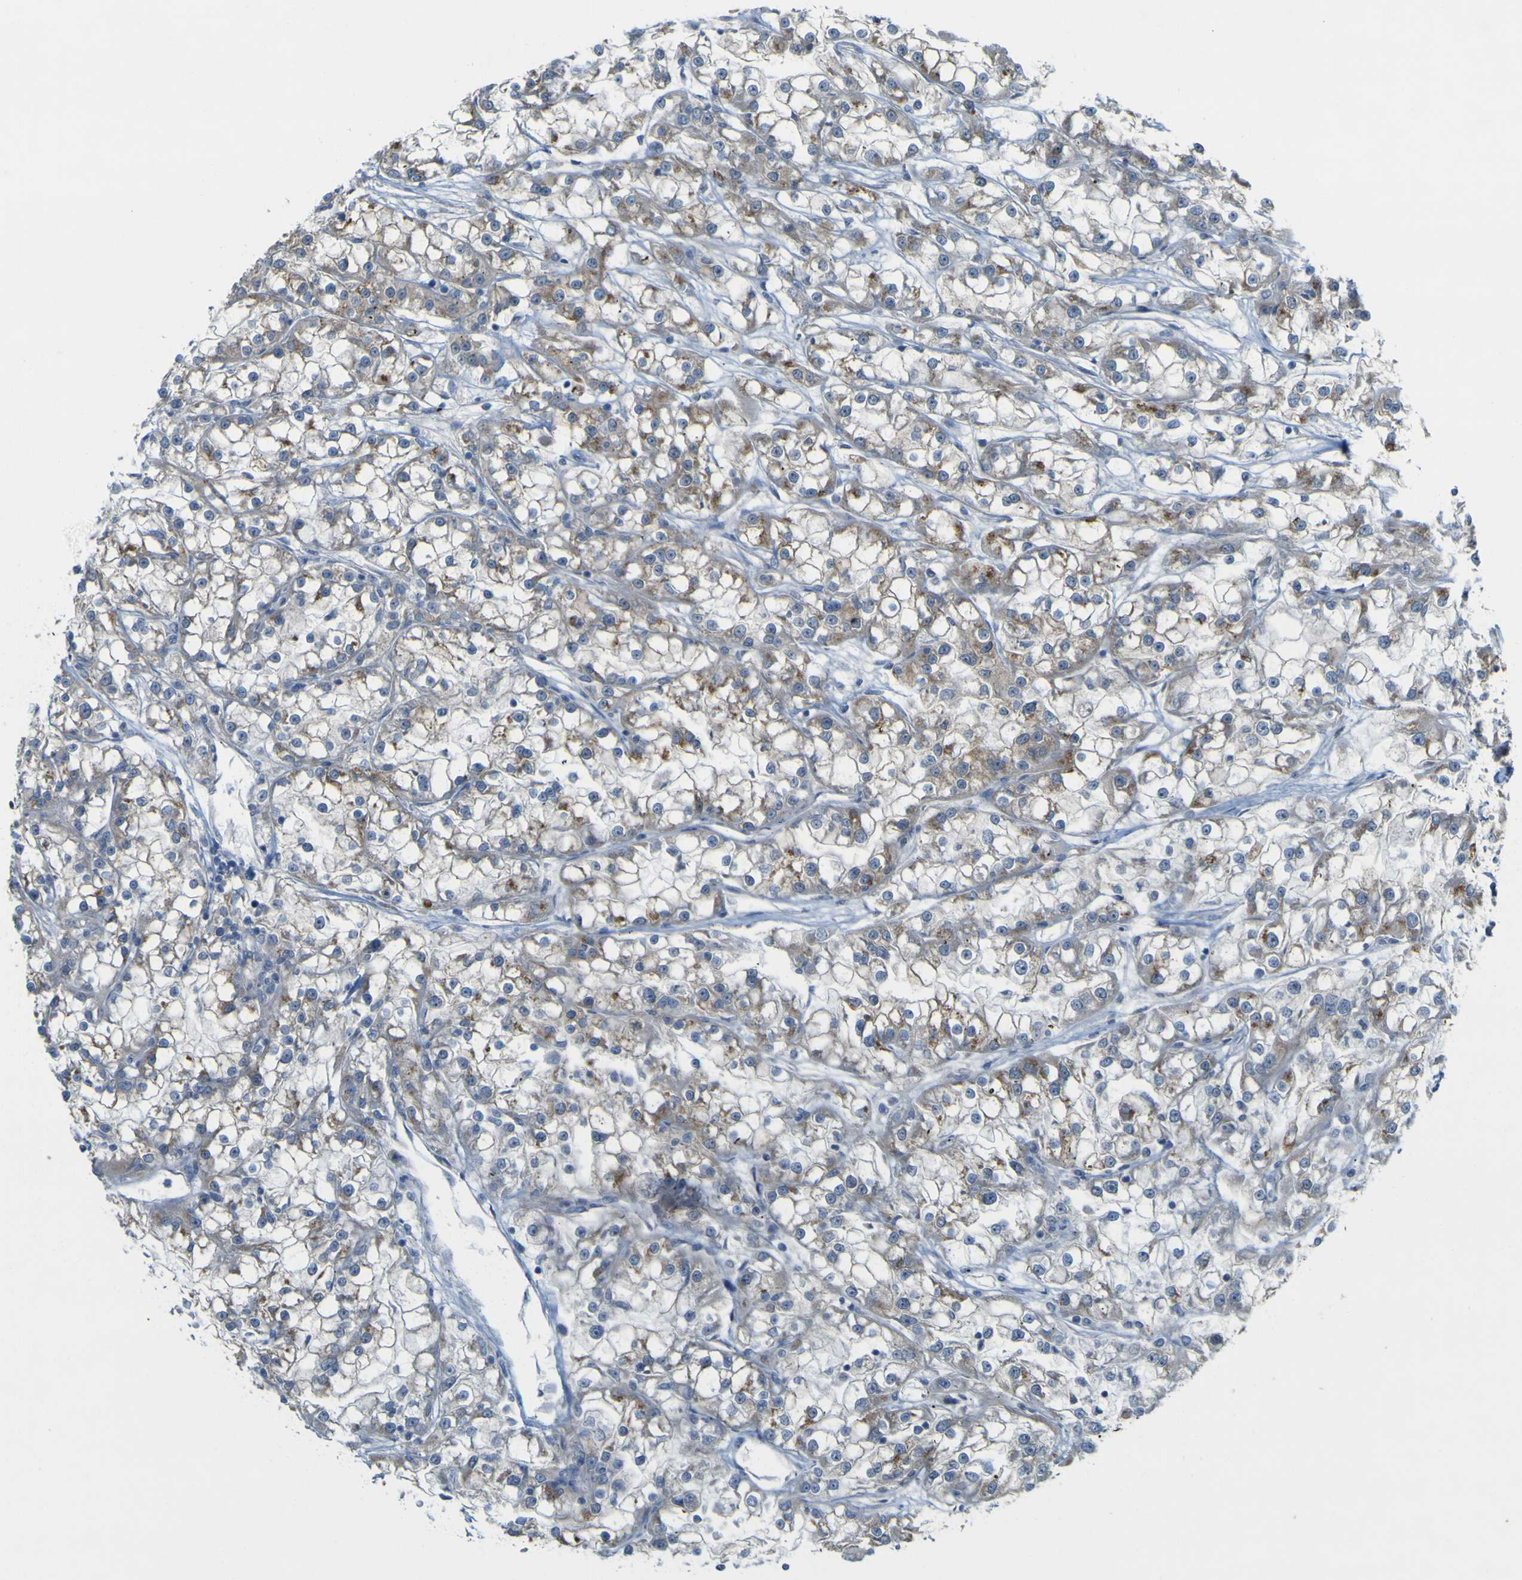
{"staining": {"intensity": "weak", "quantity": "<25%", "location": "cytoplasmic/membranous"}, "tissue": "renal cancer", "cell_type": "Tumor cells", "image_type": "cancer", "snomed": [{"axis": "morphology", "description": "Adenocarcinoma, NOS"}, {"axis": "topography", "description": "Kidney"}], "caption": "Tumor cells show no significant staining in renal cancer.", "gene": "IGF2R", "patient": {"sex": "female", "age": 52}}